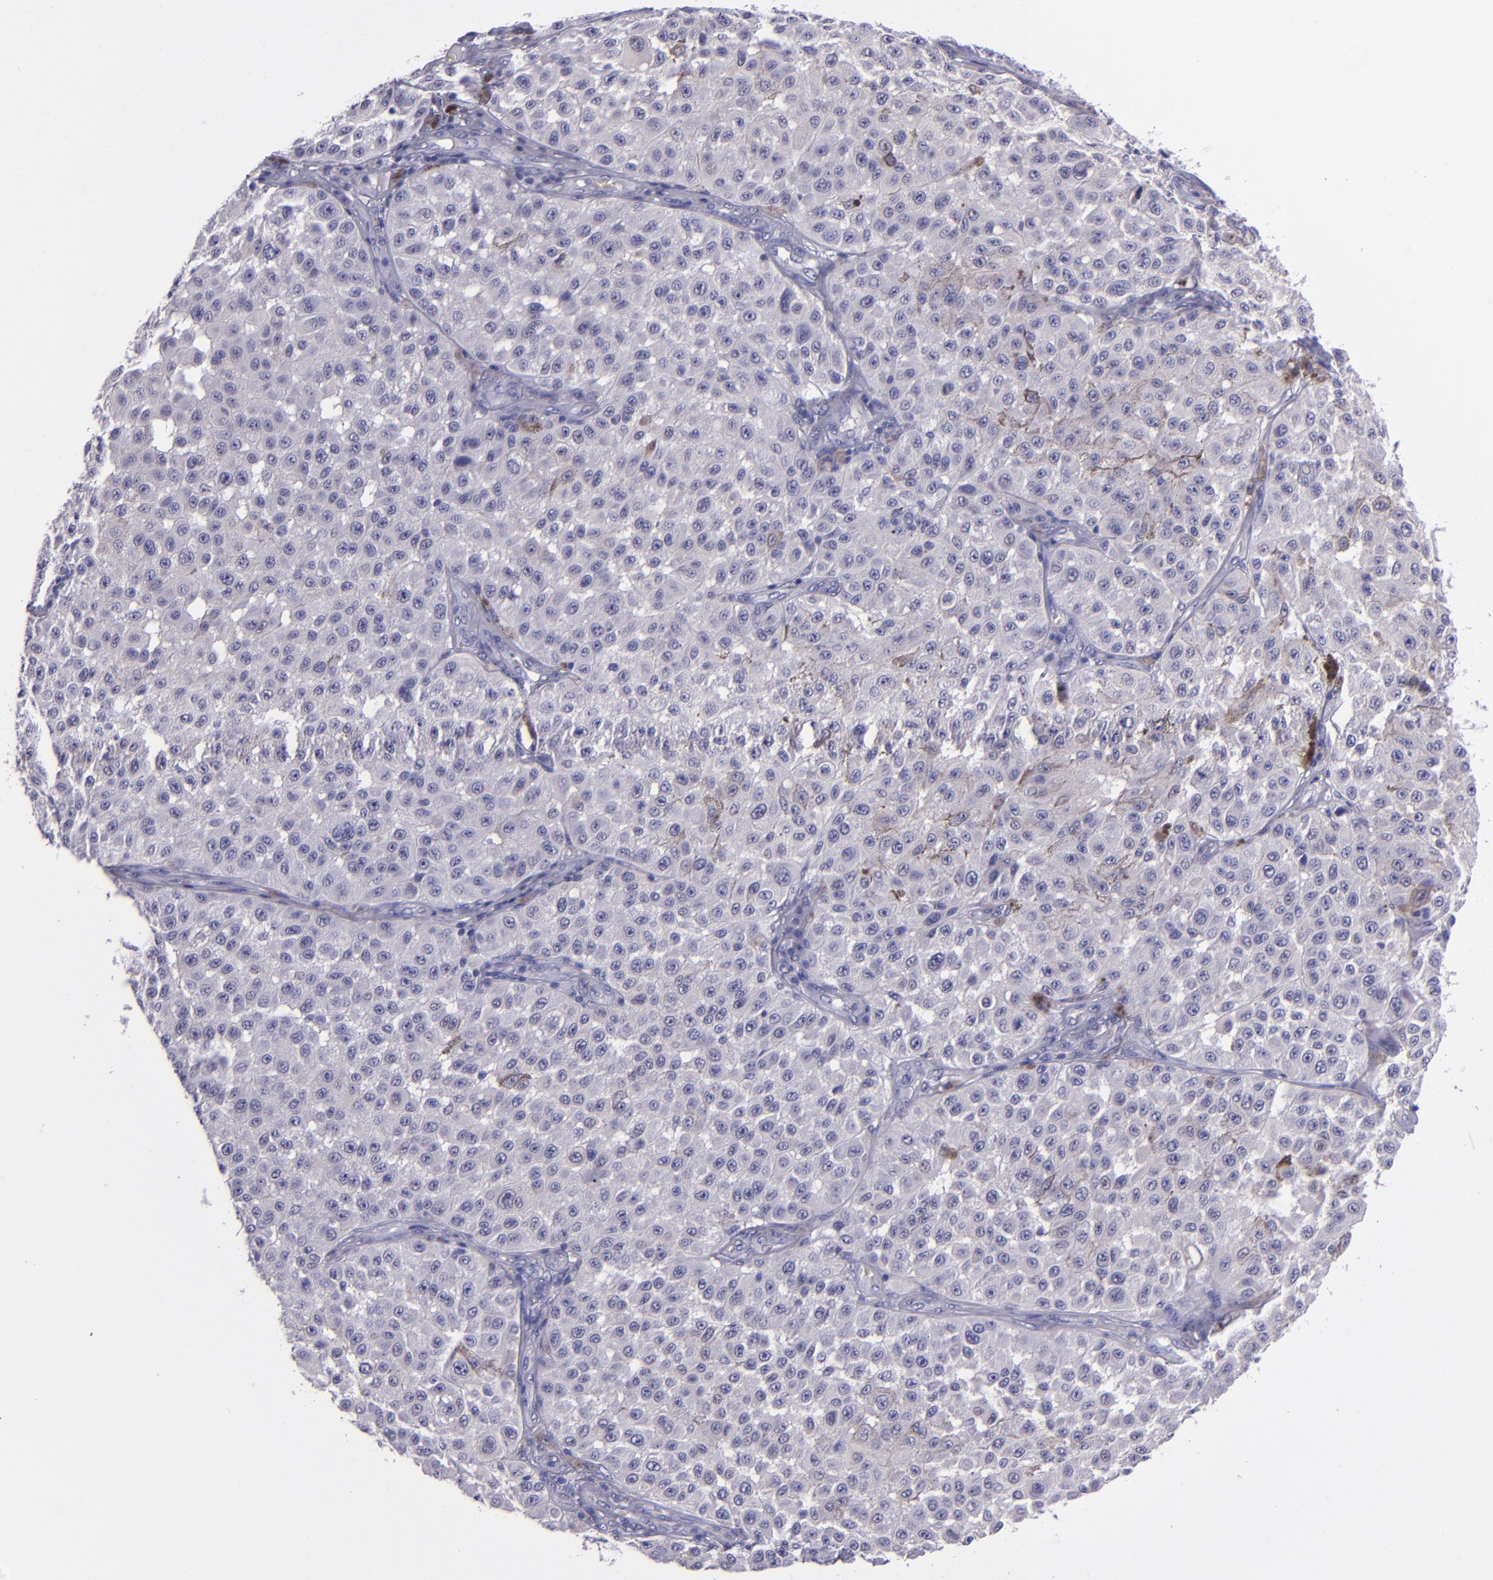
{"staining": {"intensity": "negative", "quantity": "none", "location": "none"}, "tissue": "melanoma", "cell_type": "Tumor cells", "image_type": "cancer", "snomed": [{"axis": "morphology", "description": "Malignant melanoma, NOS"}, {"axis": "topography", "description": "Skin"}], "caption": "Human melanoma stained for a protein using IHC demonstrates no expression in tumor cells.", "gene": "TNNT3", "patient": {"sex": "female", "age": 64}}